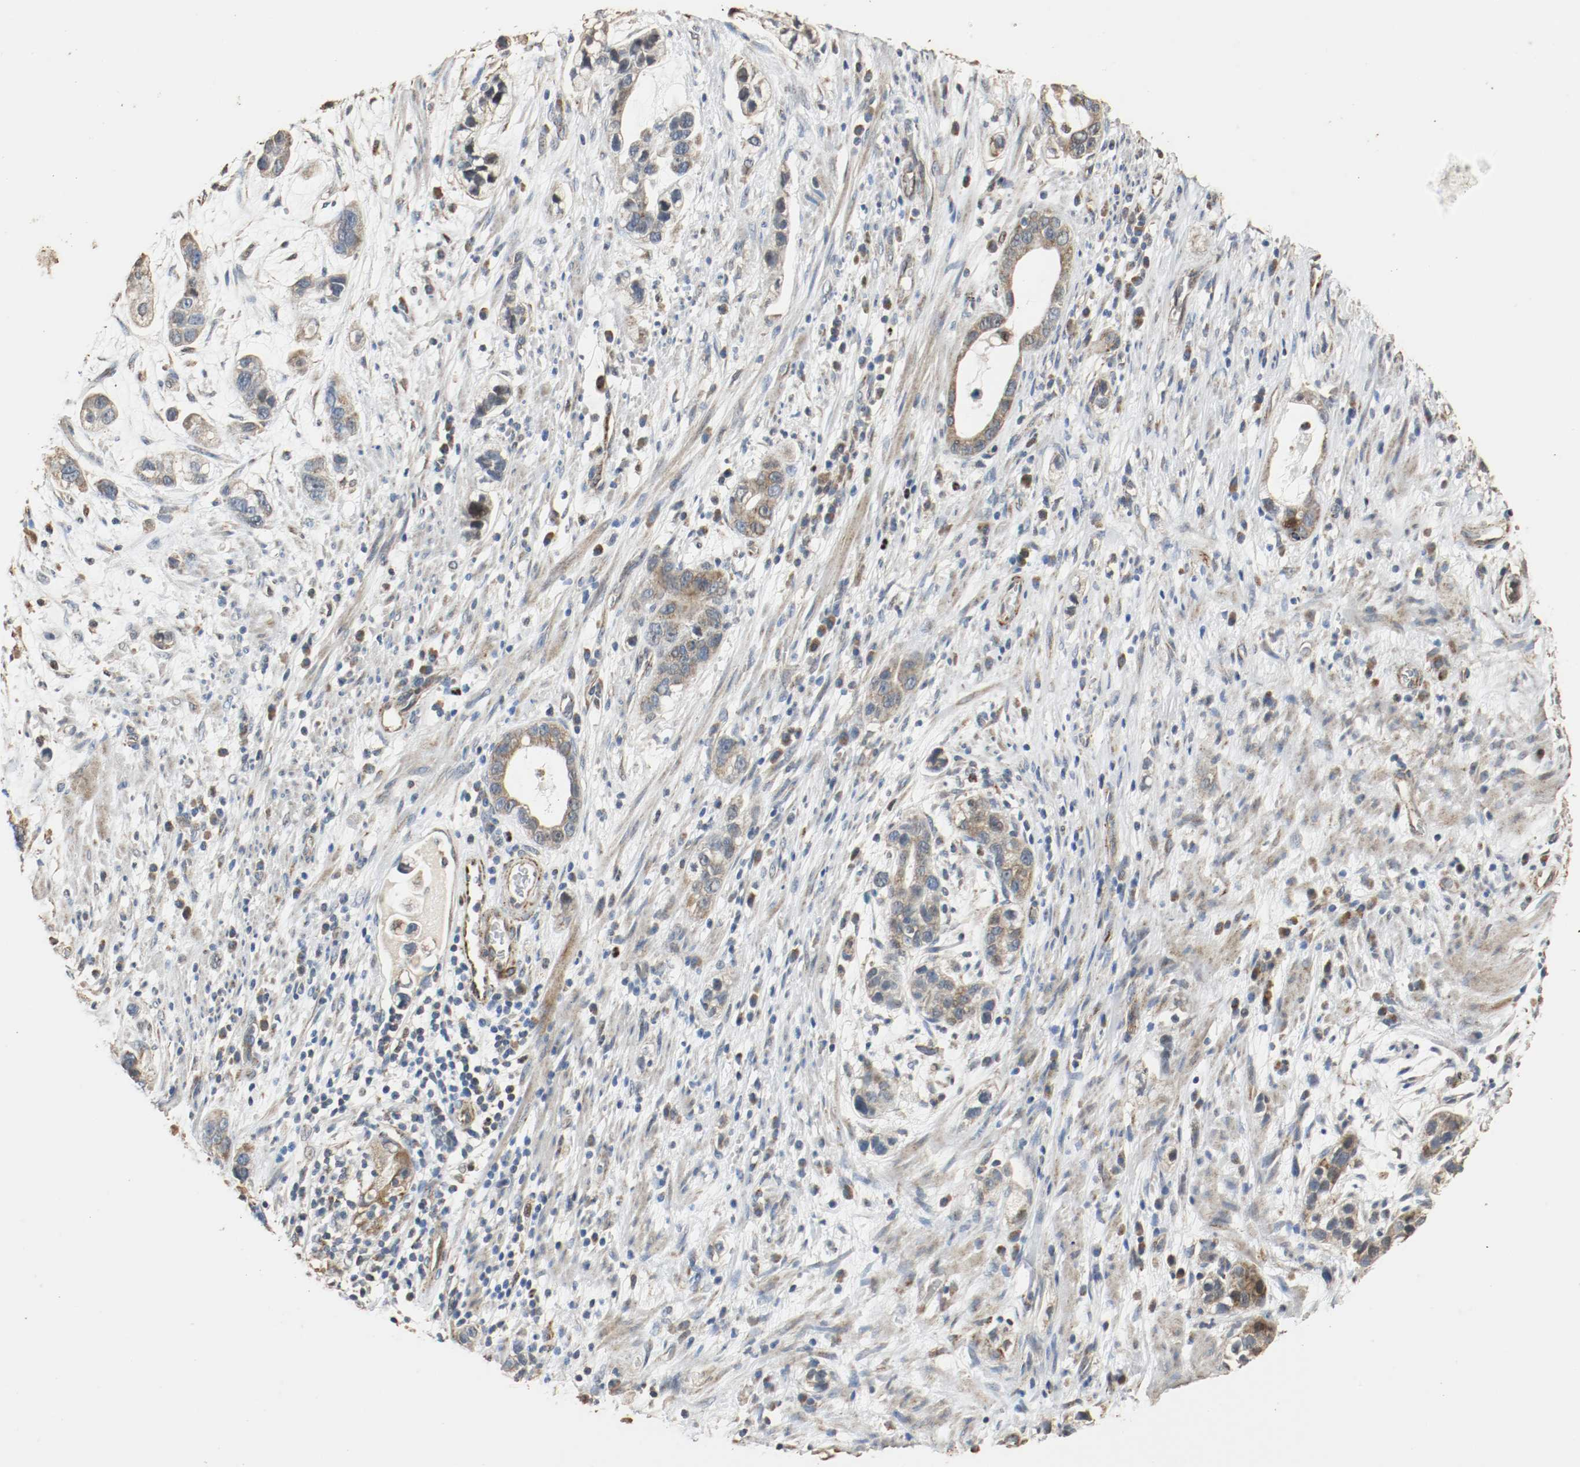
{"staining": {"intensity": "moderate", "quantity": ">75%", "location": "cytoplasmic/membranous"}, "tissue": "stomach cancer", "cell_type": "Tumor cells", "image_type": "cancer", "snomed": [{"axis": "morphology", "description": "Adenocarcinoma, NOS"}, {"axis": "topography", "description": "Stomach, lower"}], "caption": "Immunohistochemistry histopathology image of neoplastic tissue: stomach cancer (adenocarcinoma) stained using immunohistochemistry demonstrates medium levels of moderate protein expression localized specifically in the cytoplasmic/membranous of tumor cells, appearing as a cytoplasmic/membranous brown color.", "gene": "ALDH4A1", "patient": {"sex": "female", "age": 93}}